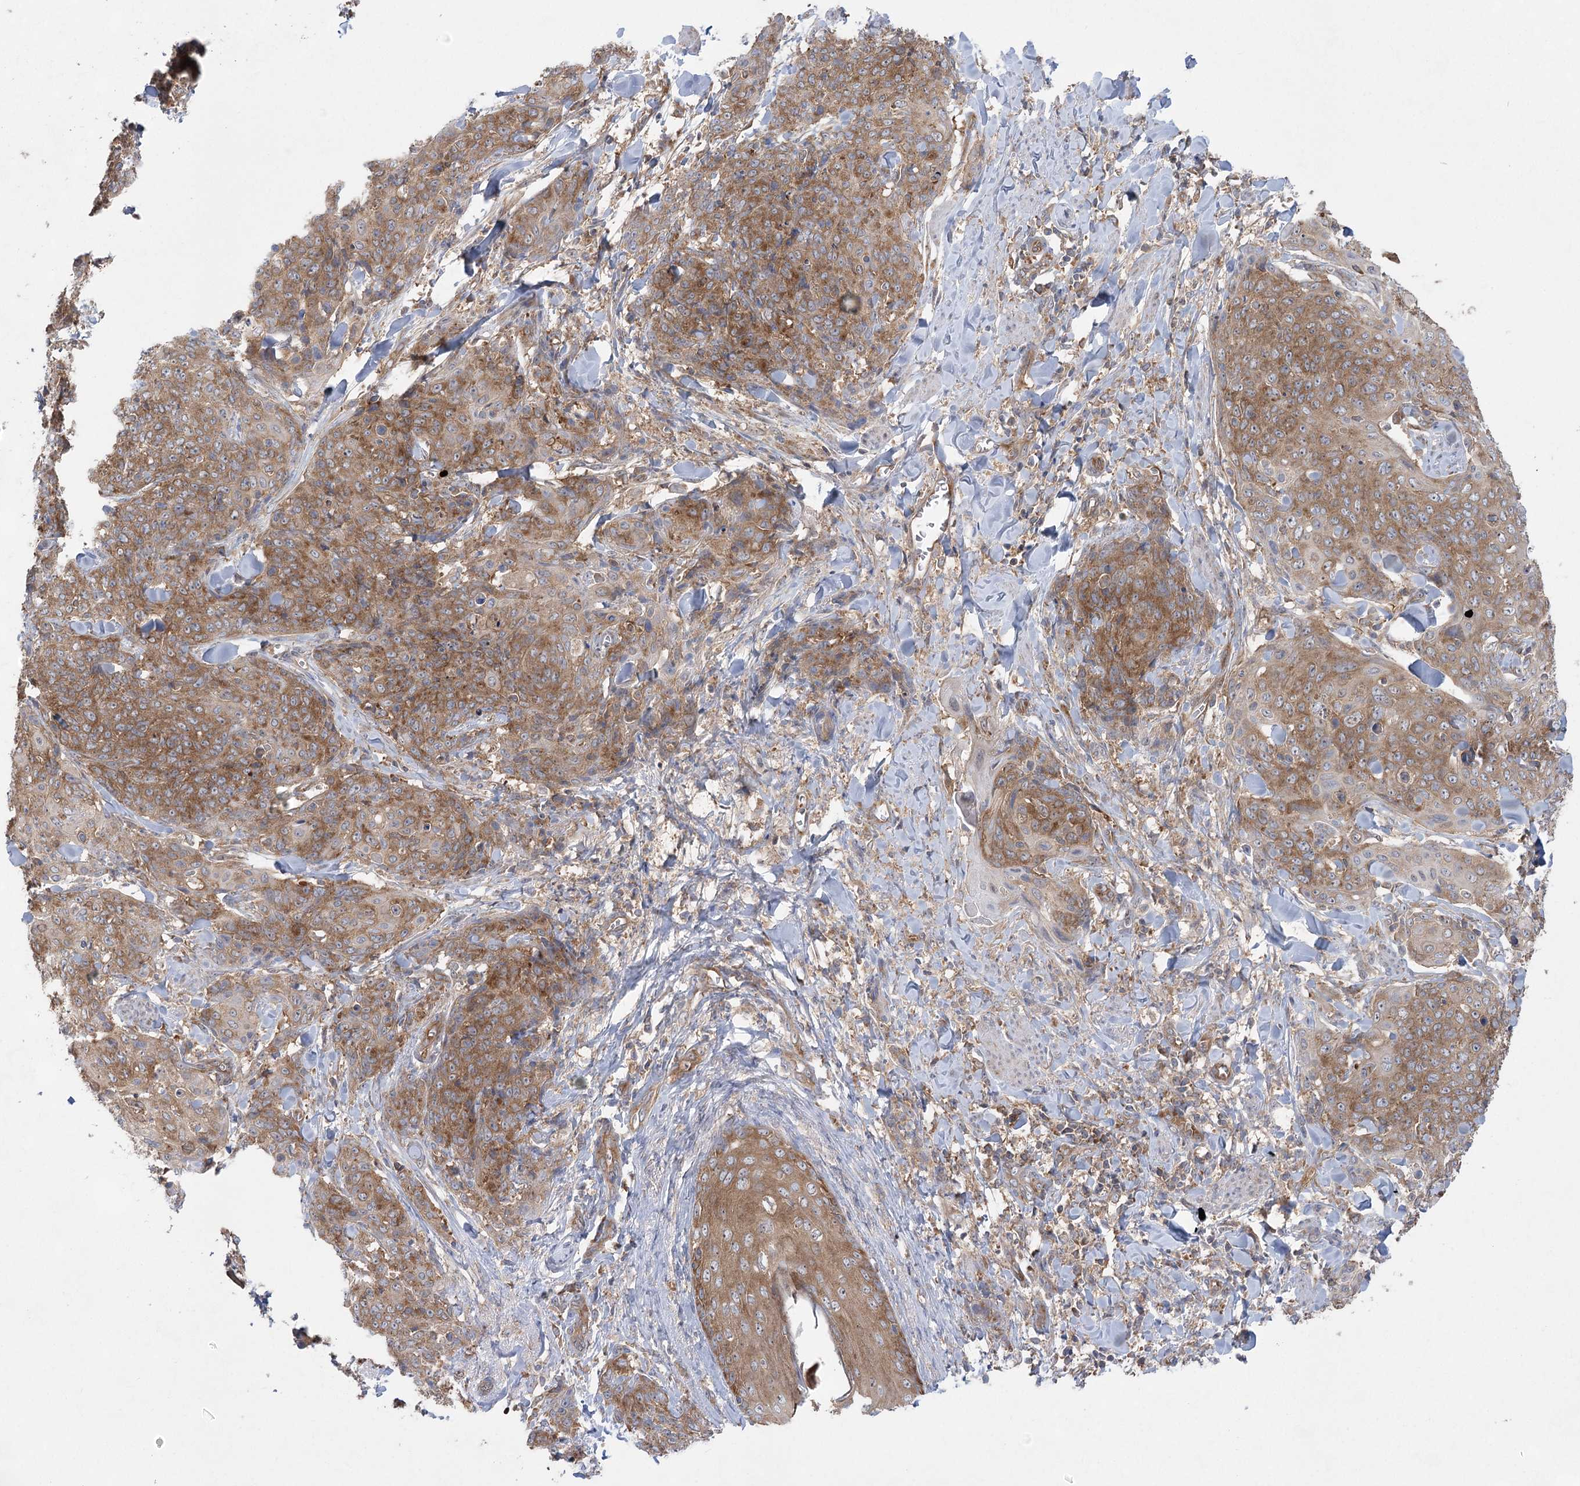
{"staining": {"intensity": "moderate", "quantity": ">75%", "location": "cytoplasmic/membranous"}, "tissue": "skin cancer", "cell_type": "Tumor cells", "image_type": "cancer", "snomed": [{"axis": "morphology", "description": "Squamous cell carcinoma, NOS"}, {"axis": "topography", "description": "Skin"}, {"axis": "topography", "description": "Vulva"}], "caption": "High-power microscopy captured an IHC histopathology image of skin cancer, revealing moderate cytoplasmic/membranous staining in about >75% of tumor cells. The staining was performed using DAB (3,3'-diaminobenzidine), with brown indicating positive protein expression. Nuclei are stained blue with hematoxylin.", "gene": "EIF3A", "patient": {"sex": "female", "age": 85}}